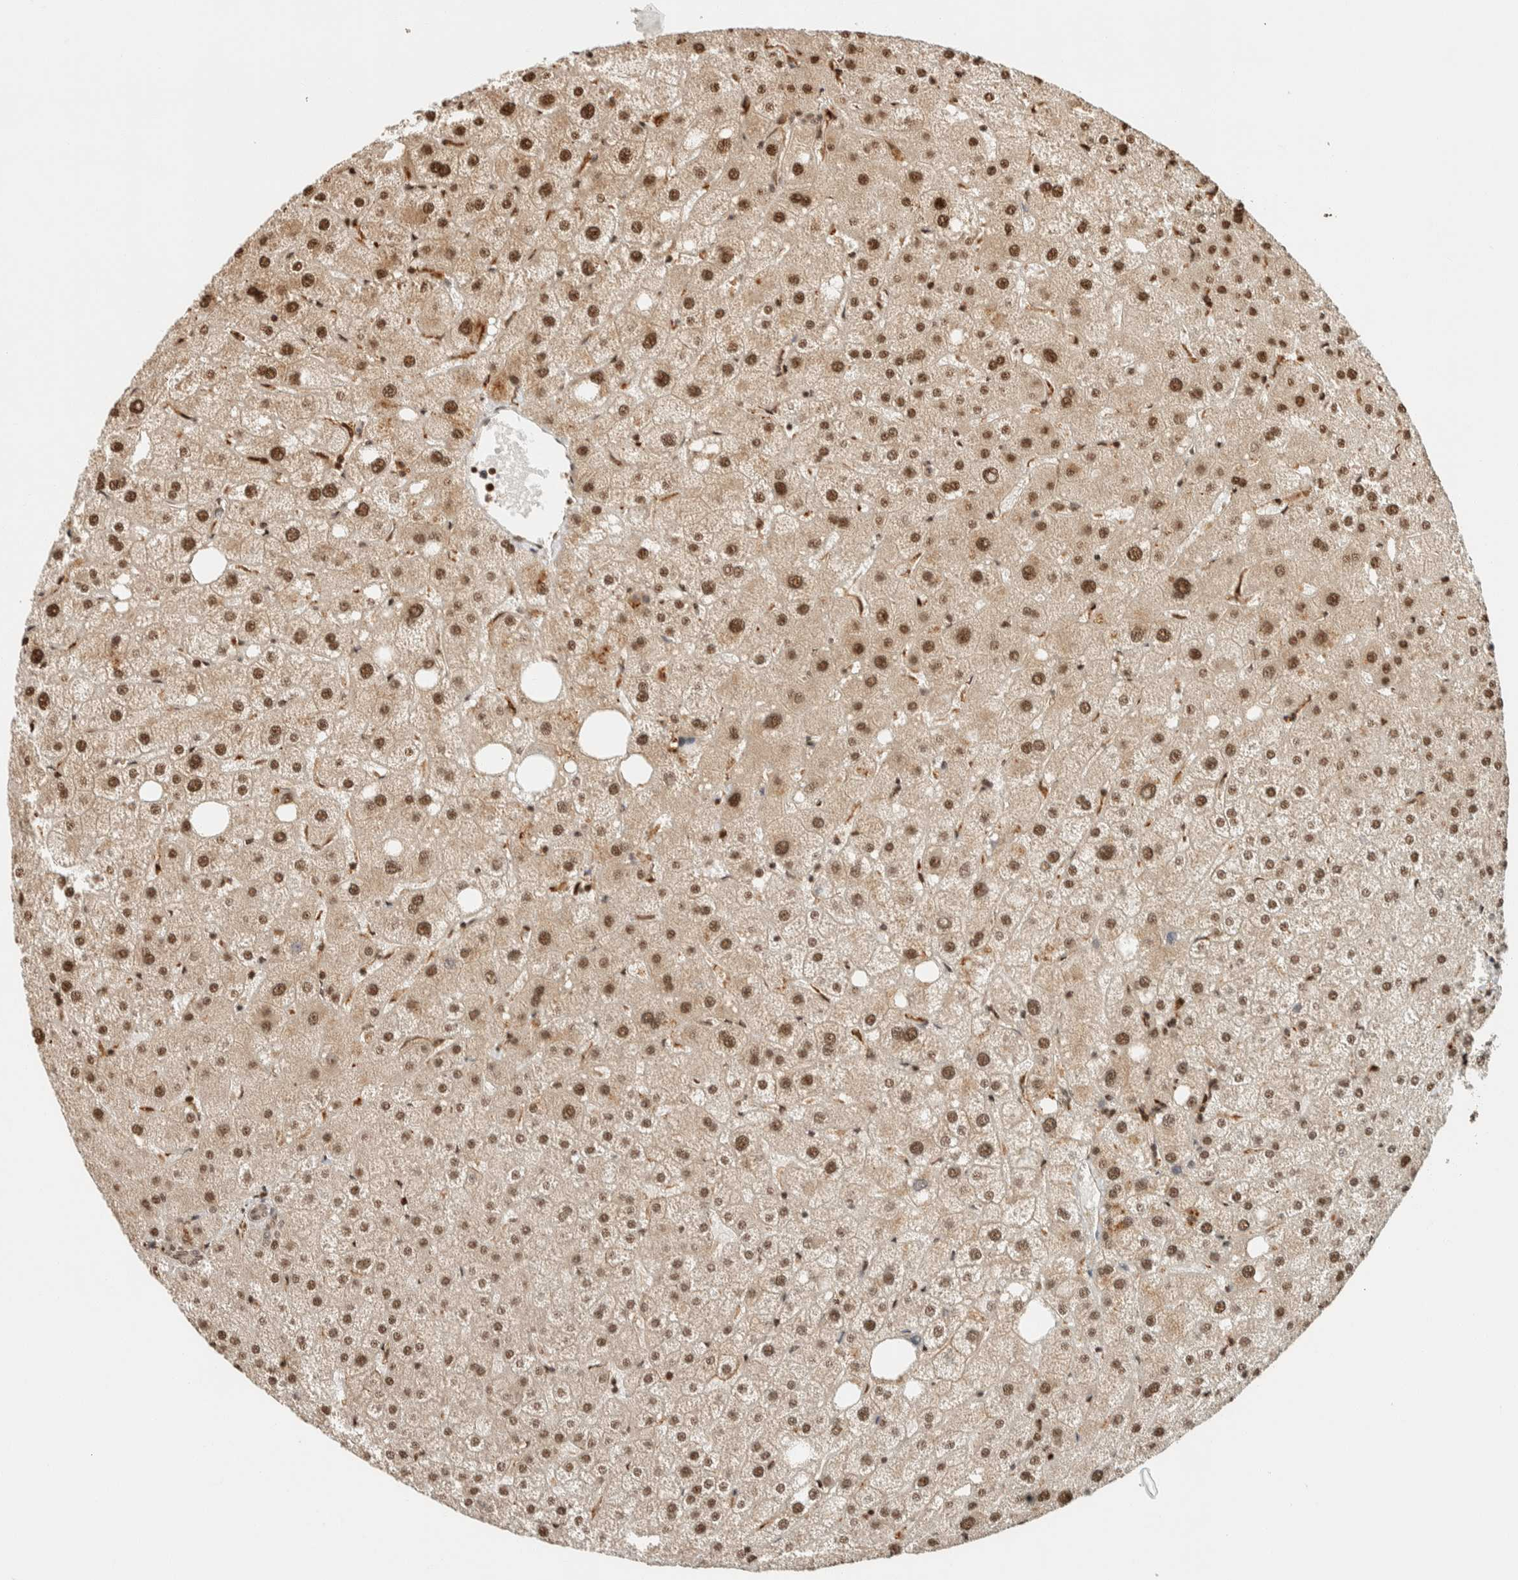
{"staining": {"intensity": "moderate", "quantity": ">75%", "location": "nuclear"}, "tissue": "liver", "cell_type": "Cholangiocytes", "image_type": "normal", "snomed": [{"axis": "morphology", "description": "Normal tissue, NOS"}, {"axis": "topography", "description": "Liver"}], "caption": "A histopathology image of liver stained for a protein demonstrates moderate nuclear brown staining in cholangiocytes.", "gene": "SIK1", "patient": {"sex": "male", "age": 73}}